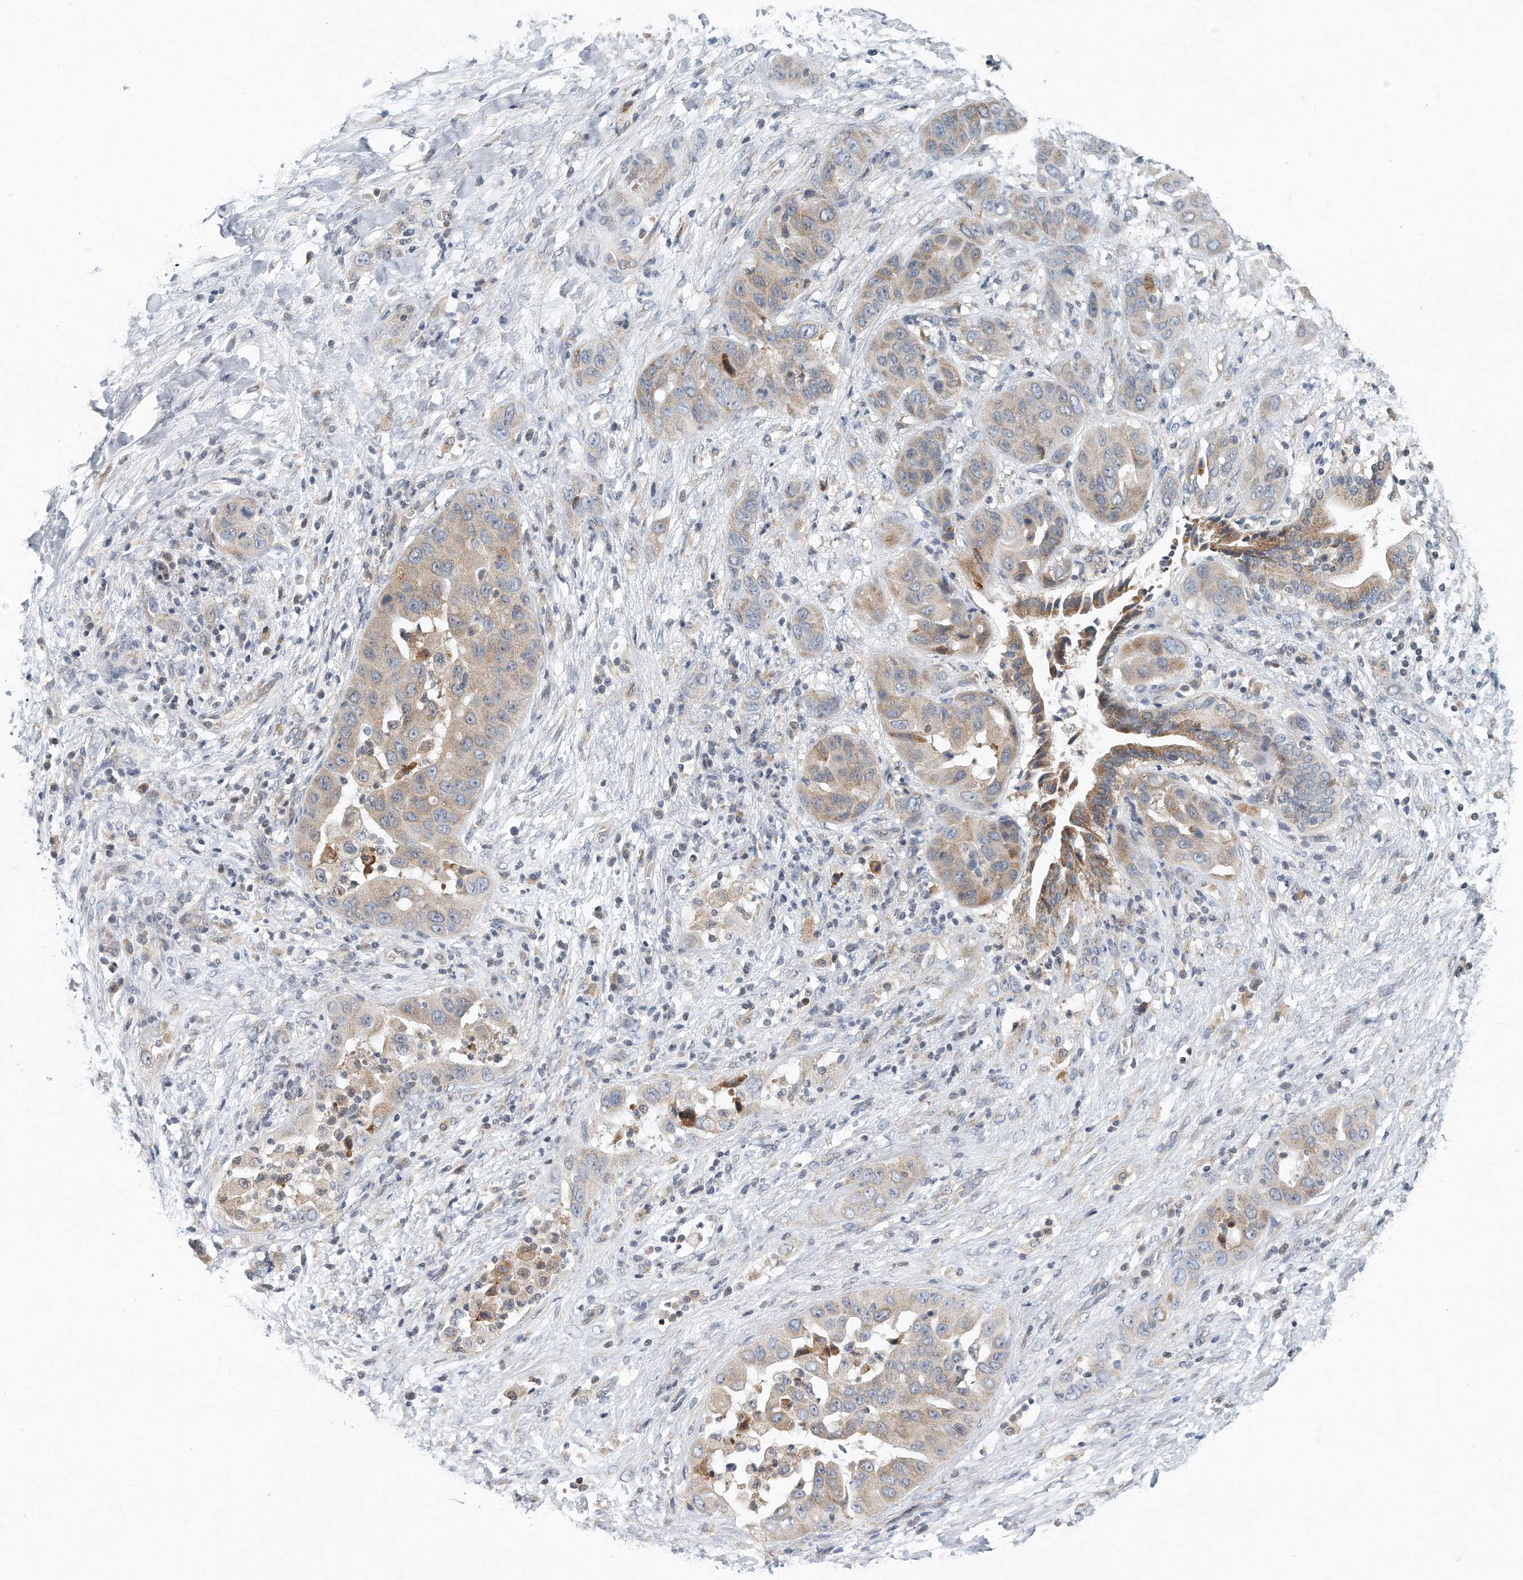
{"staining": {"intensity": "weak", "quantity": ">75%", "location": "cytoplasmic/membranous"}, "tissue": "liver cancer", "cell_type": "Tumor cells", "image_type": "cancer", "snomed": [{"axis": "morphology", "description": "Cholangiocarcinoma"}, {"axis": "topography", "description": "Liver"}], "caption": "Protein expression by IHC reveals weak cytoplasmic/membranous positivity in approximately >75% of tumor cells in liver cancer (cholangiocarcinoma).", "gene": "VLDLR", "patient": {"sex": "female", "age": 52}}